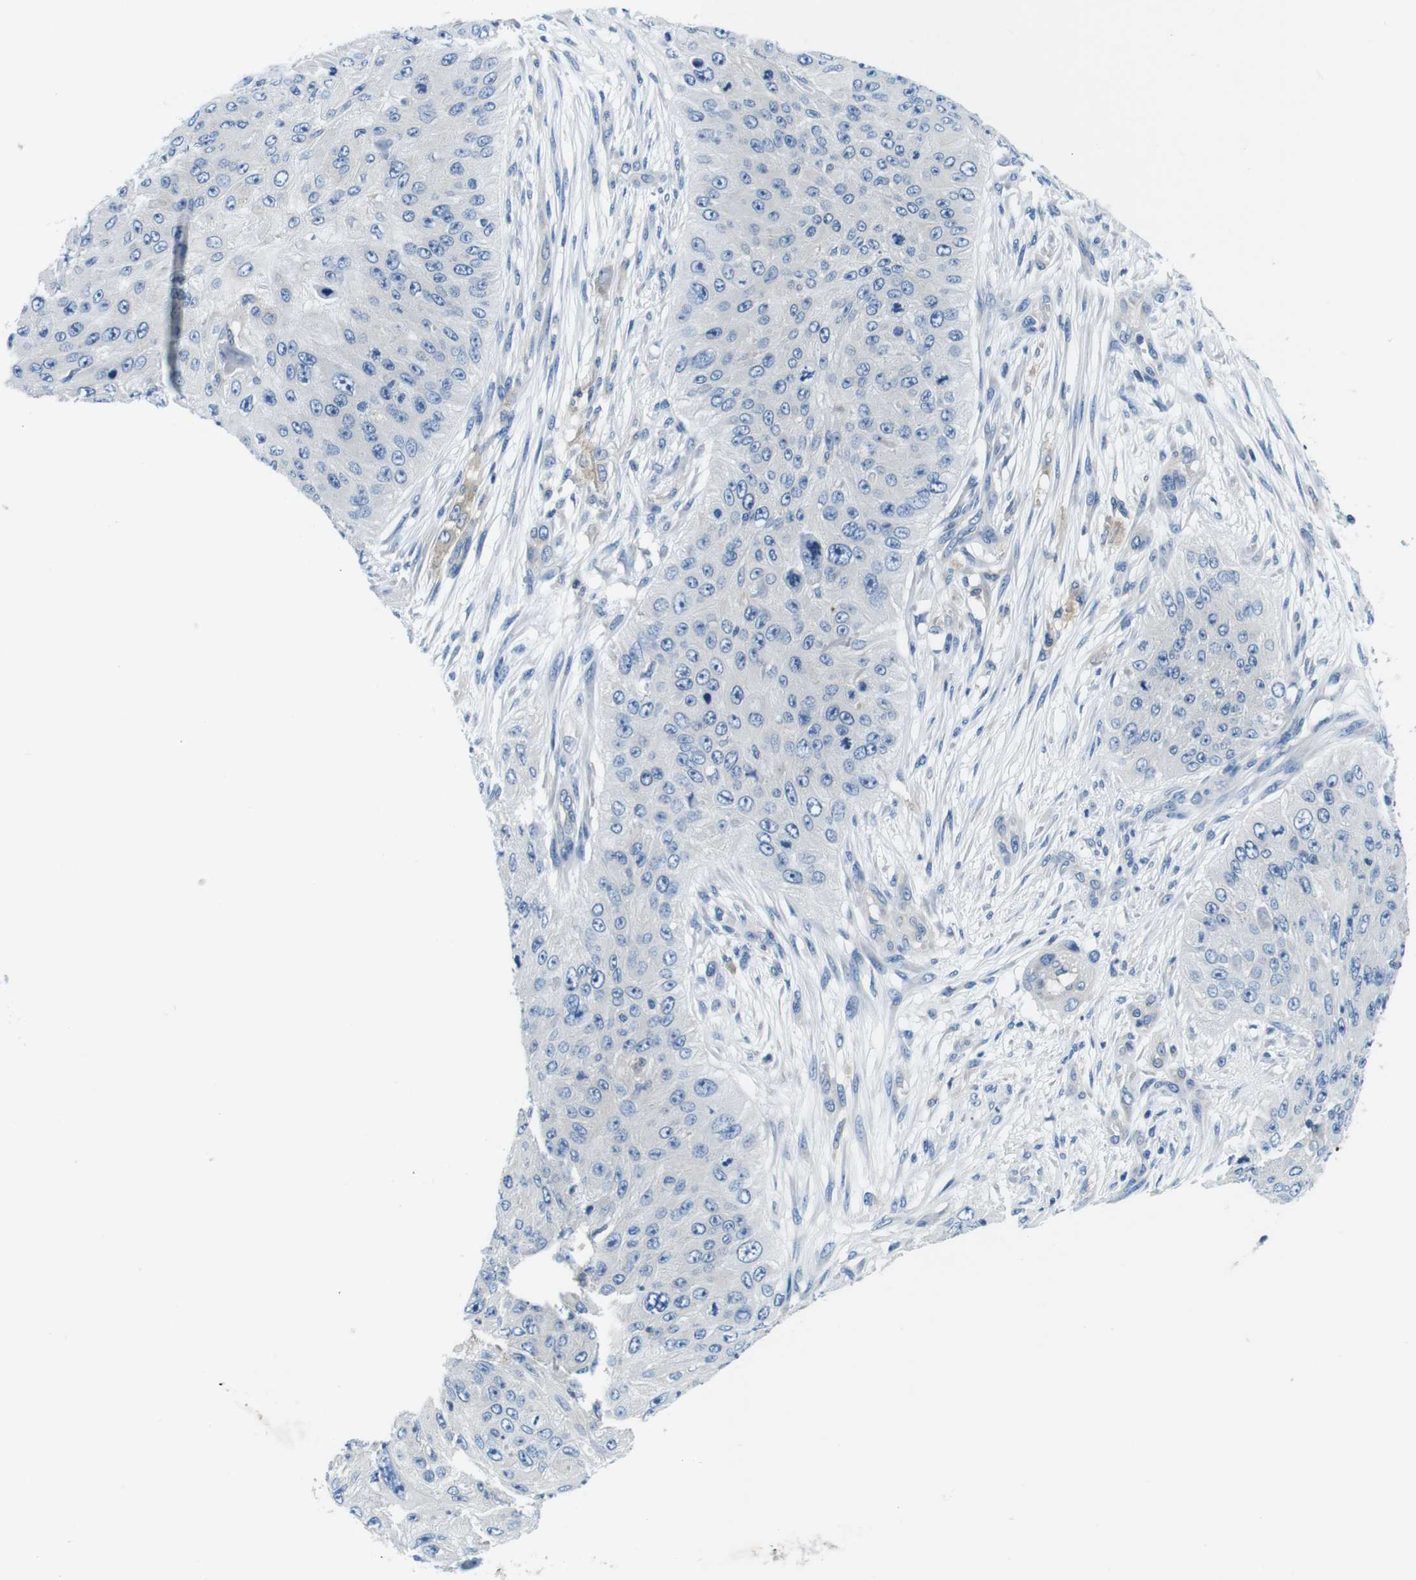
{"staining": {"intensity": "negative", "quantity": "none", "location": "none"}, "tissue": "skin cancer", "cell_type": "Tumor cells", "image_type": "cancer", "snomed": [{"axis": "morphology", "description": "Squamous cell carcinoma, NOS"}, {"axis": "topography", "description": "Skin"}], "caption": "Tumor cells show no significant protein expression in skin squamous cell carcinoma. (DAB immunohistochemistry (IHC) with hematoxylin counter stain).", "gene": "DENND4C", "patient": {"sex": "female", "age": 80}}